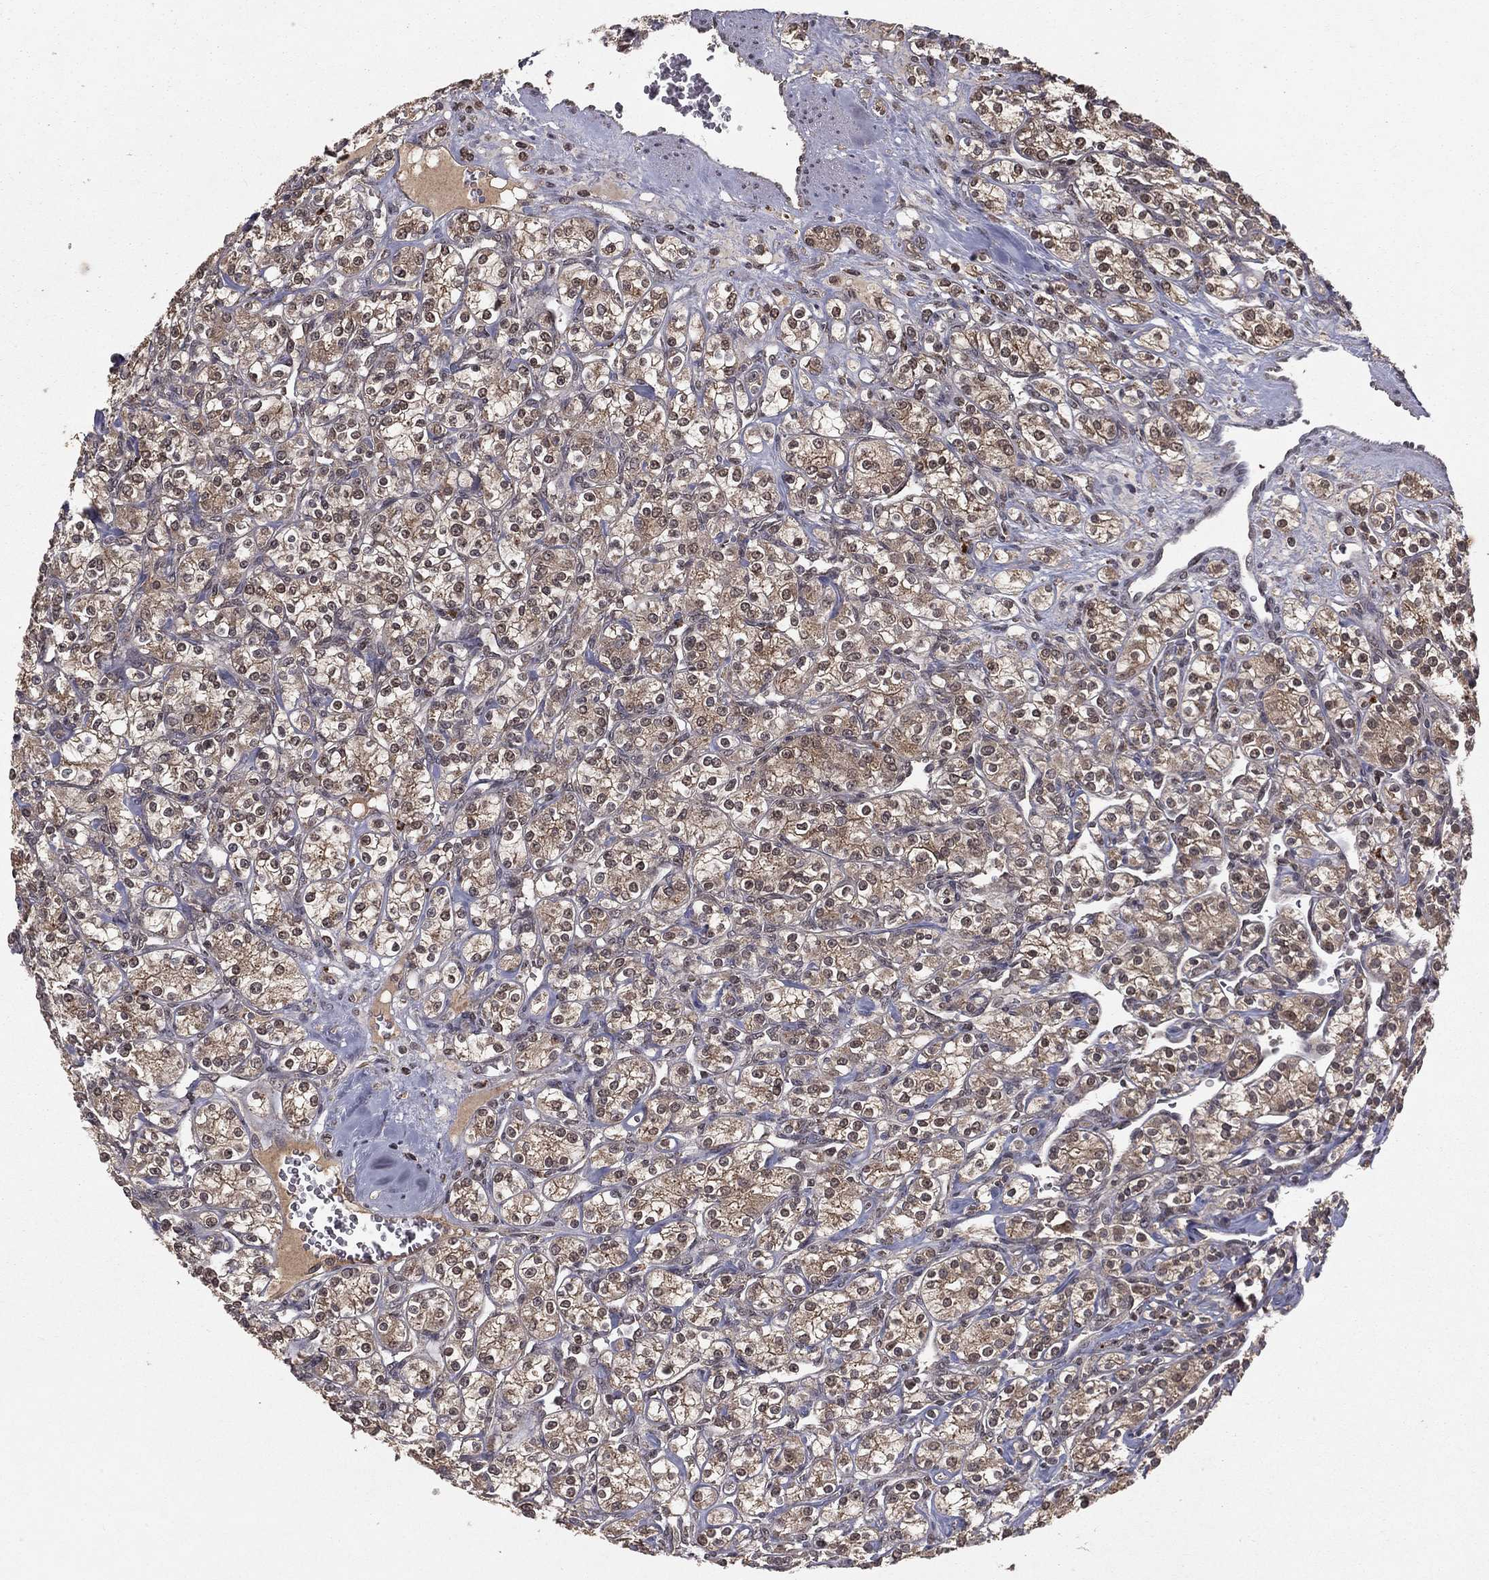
{"staining": {"intensity": "weak", "quantity": "25%-75%", "location": "cytoplasmic/membranous"}, "tissue": "renal cancer", "cell_type": "Tumor cells", "image_type": "cancer", "snomed": [{"axis": "morphology", "description": "Adenocarcinoma, NOS"}, {"axis": "topography", "description": "Kidney"}], "caption": "A histopathology image showing weak cytoplasmic/membranous staining in about 25%-75% of tumor cells in renal cancer, as visualized by brown immunohistochemical staining.", "gene": "ZDHHC15", "patient": {"sex": "male", "age": 77}}